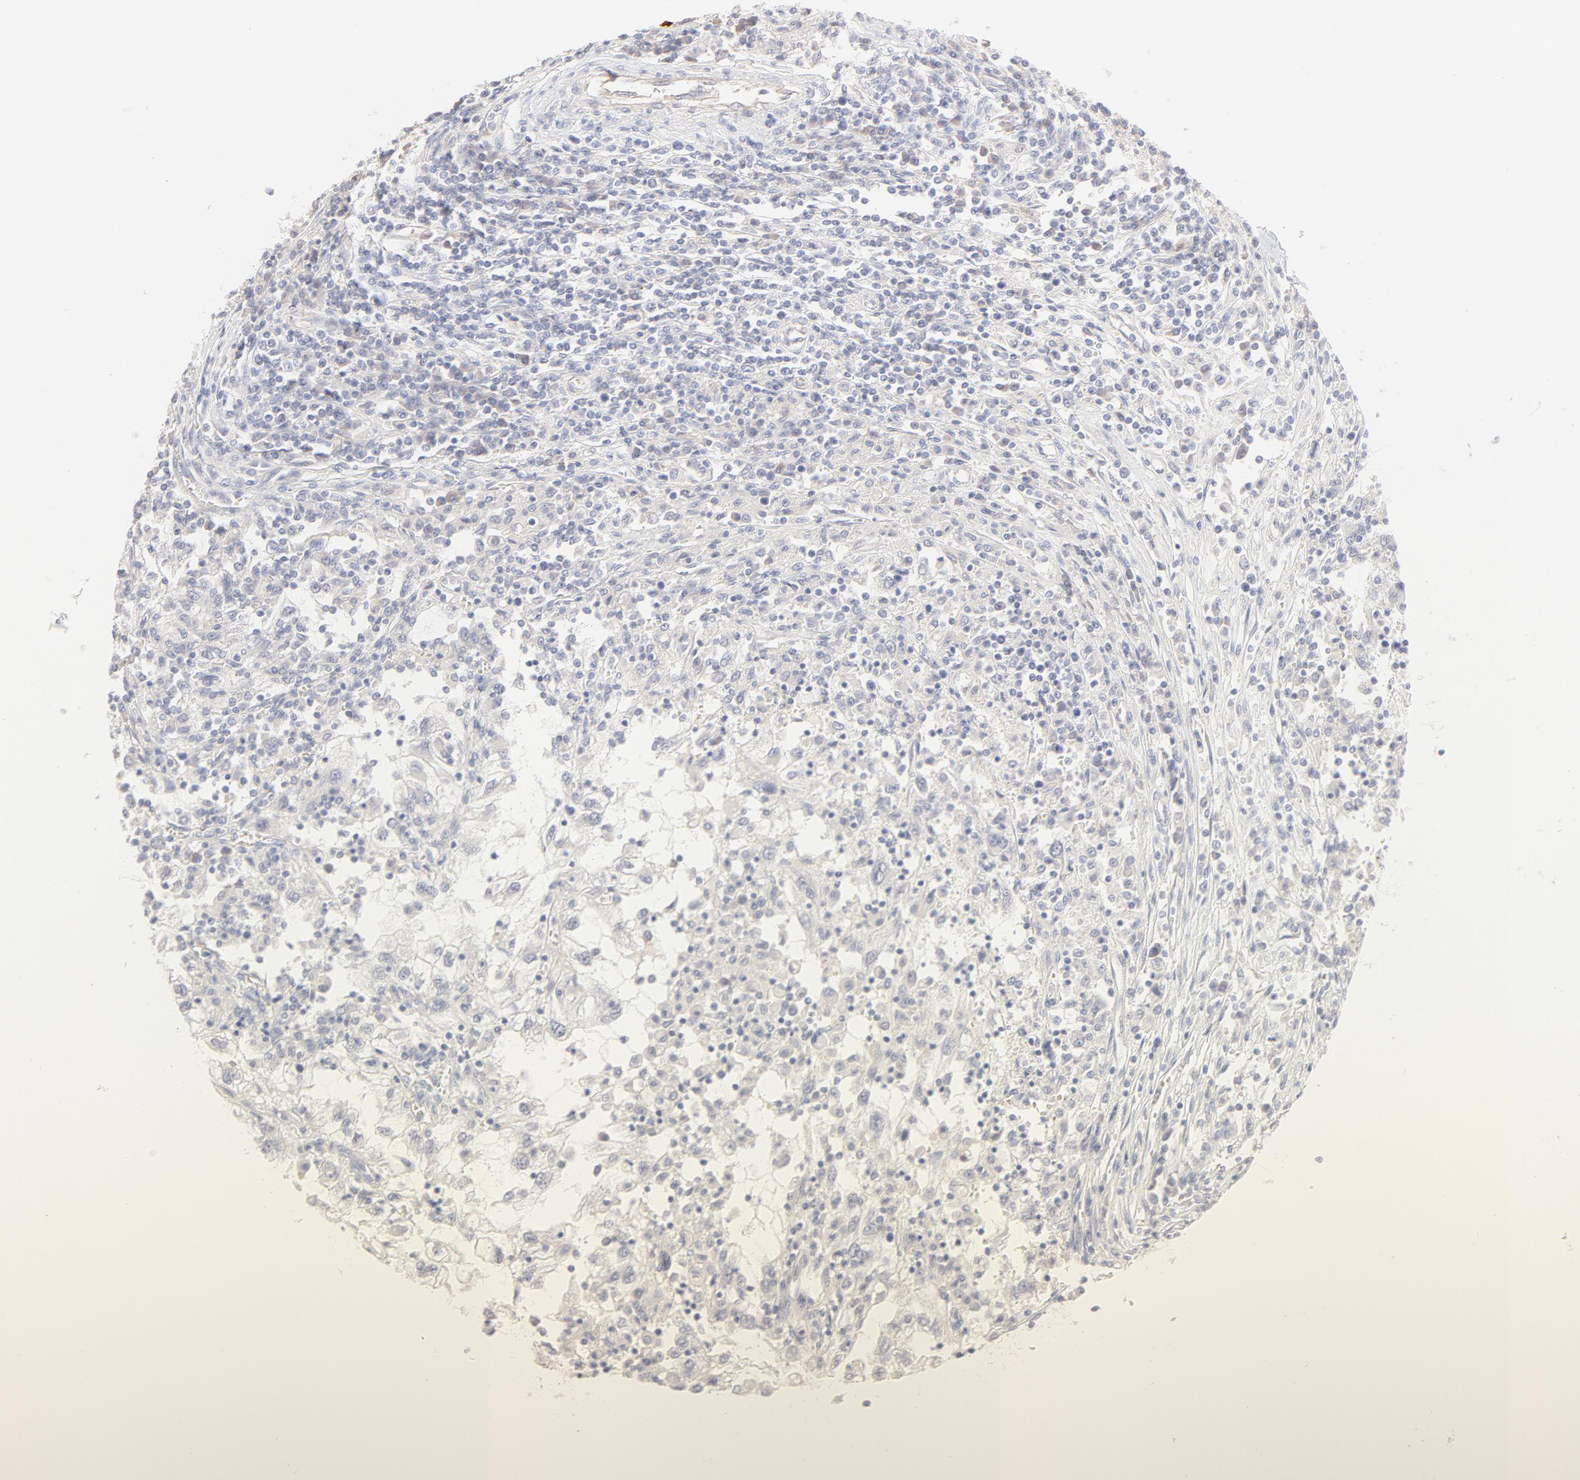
{"staining": {"intensity": "negative", "quantity": "none", "location": "none"}, "tissue": "renal cancer", "cell_type": "Tumor cells", "image_type": "cancer", "snomed": [{"axis": "morphology", "description": "Normal tissue, NOS"}, {"axis": "morphology", "description": "Adenocarcinoma, NOS"}, {"axis": "topography", "description": "Kidney"}], "caption": "Tumor cells are negative for protein expression in human renal cancer (adenocarcinoma).", "gene": "ELF3", "patient": {"sex": "male", "age": 71}}